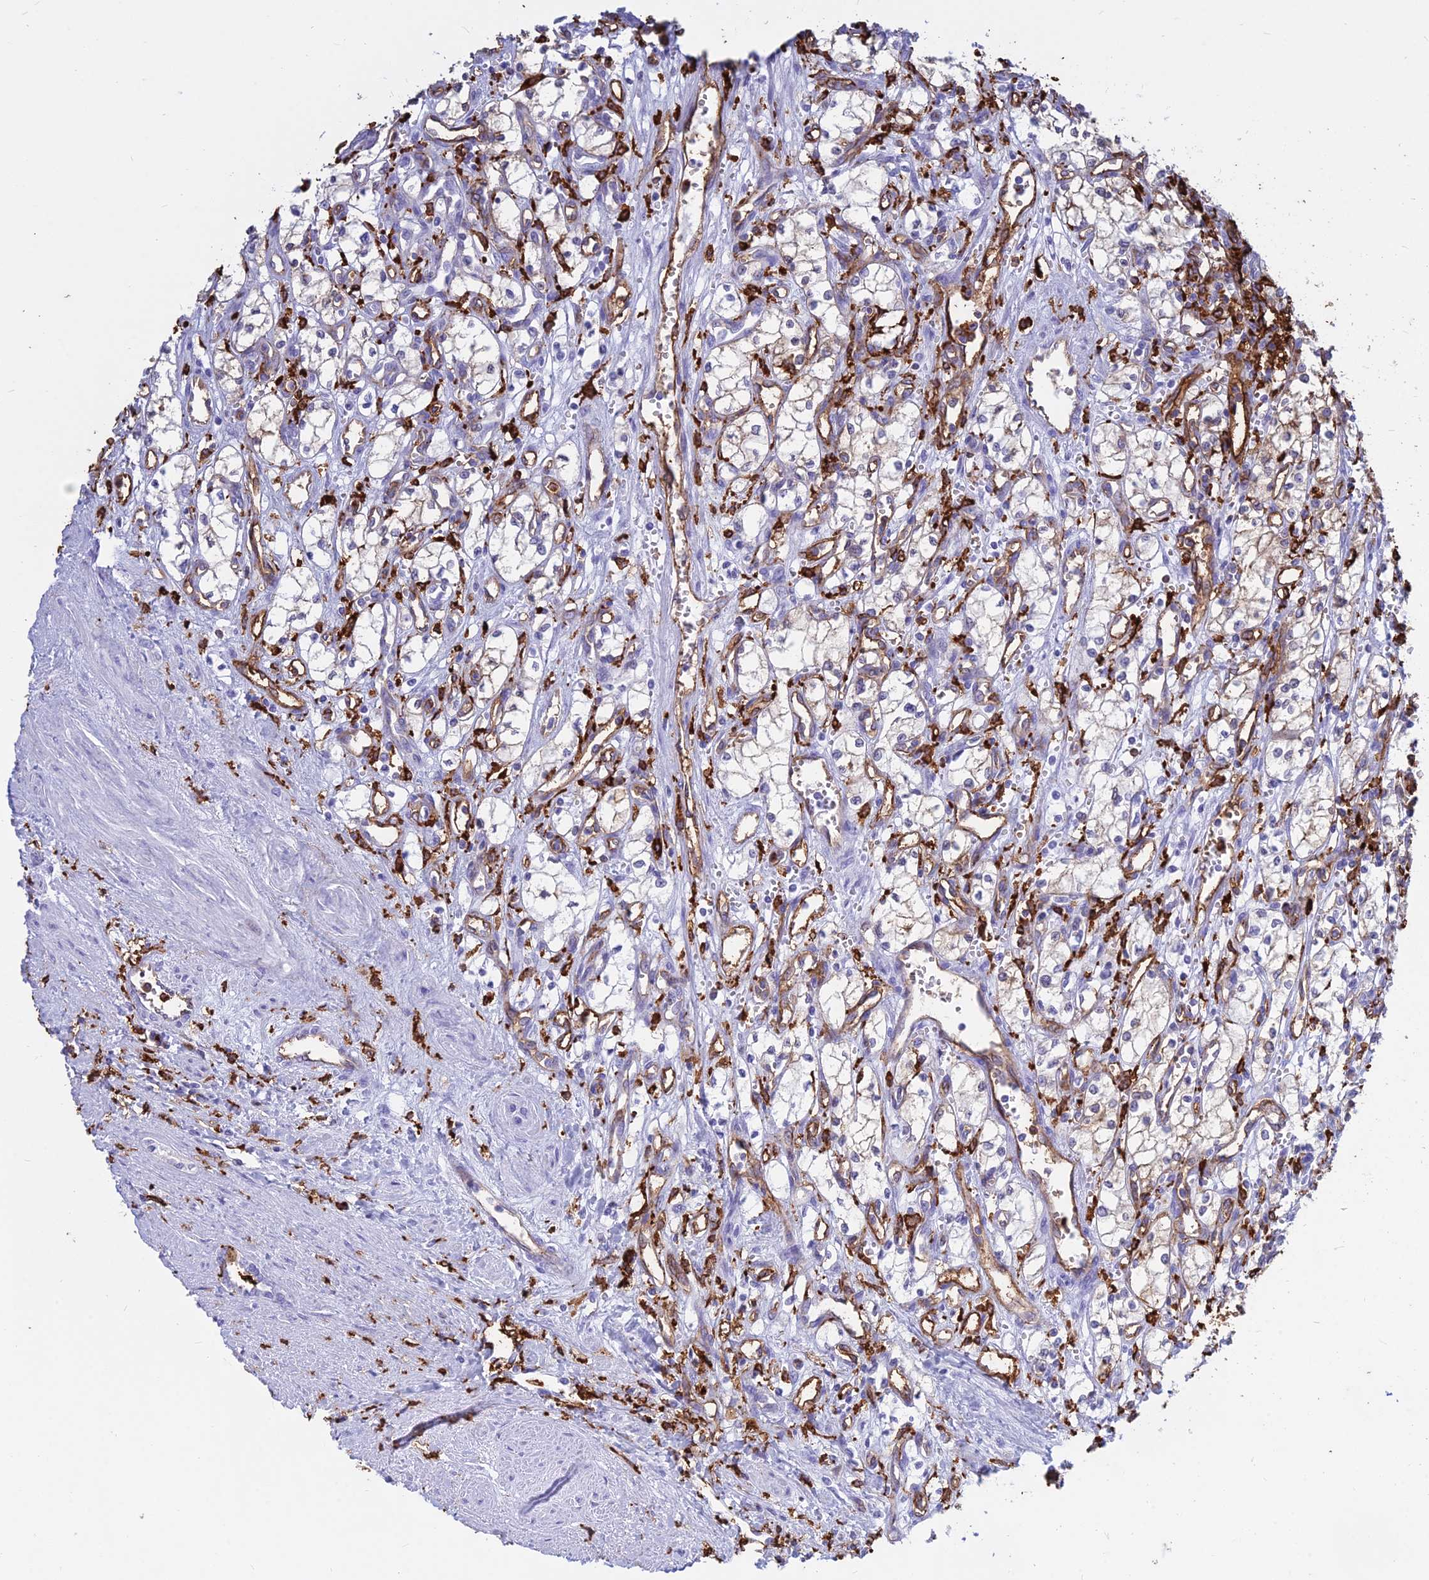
{"staining": {"intensity": "weak", "quantity": "<25%", "location": "cytoplasmic/membranous"}, "tissue": "renal cancer", "cell_type": "Tumor cells", "image_type": "cancer", "snomed": [{"axis": "morphology", "description": "Adenocarcinoma, NOS"}, {"axis": "topography", "description": "Kidney"}], "caption": "Renal adenocarcinoma was stained to show a protein in brown. There is no significant expression in tumor cells.", "gene": "HLA-DRB1", "patient": {"sex": "male", "age": 59}}